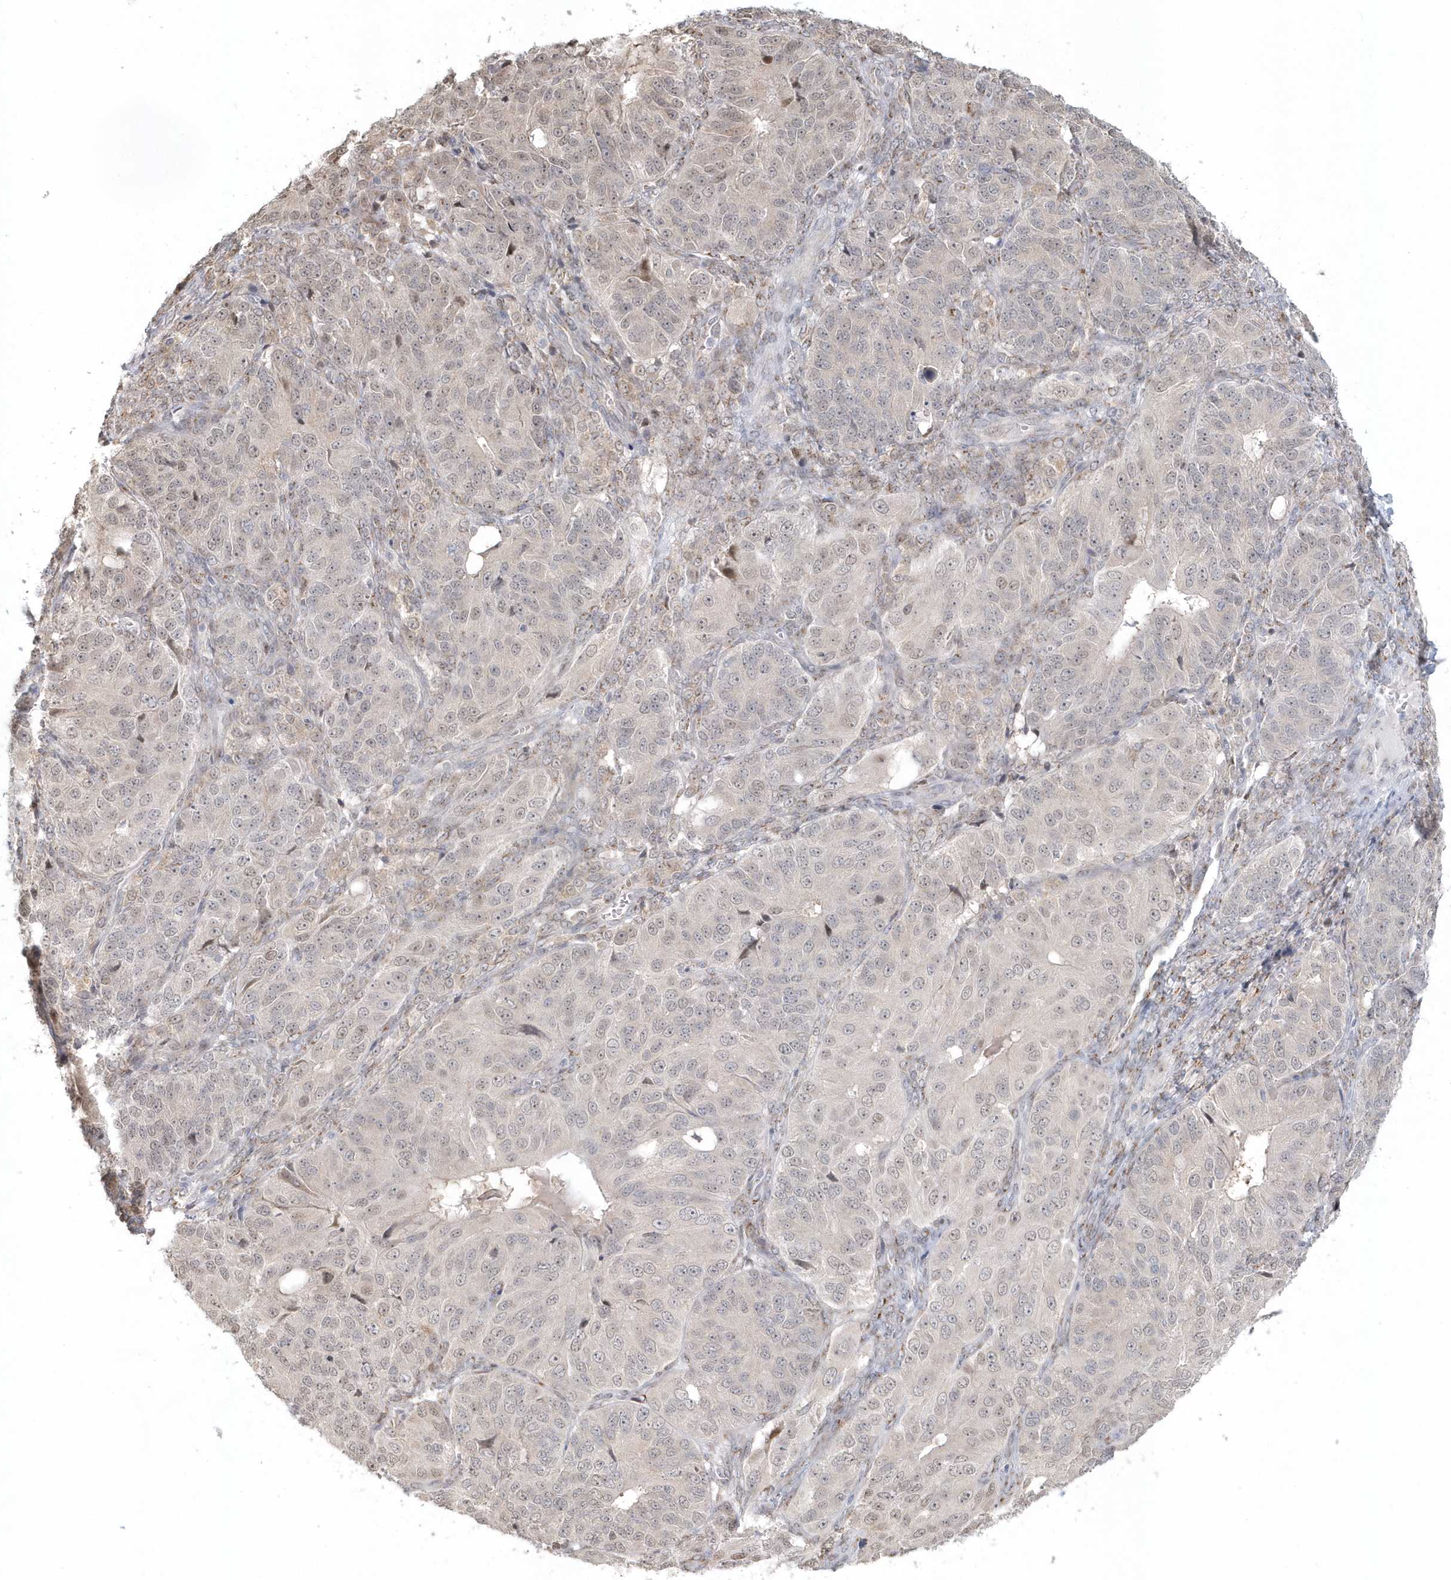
{"staining": {"intensity": "negative", "quantity": "none", "location": "none"}, "tissue": "ovarian cancer", "cell_type": "Tumor cells", "image_type": "cancer", "snomed": [{"axis": "morphology", "description": "Carcinoma, endometroid"}, {"axis": "topography", "description": "Ovary"}], "caption": "Histopathology image shows no significant protein staining in tumor cells of ovarian endometroid carcinoma. (Immunohistochemistry (ihc), brightfield microscopy, high magnification).", "gene": "DHFR", "patient": {"sex": "female", "age": 51}}